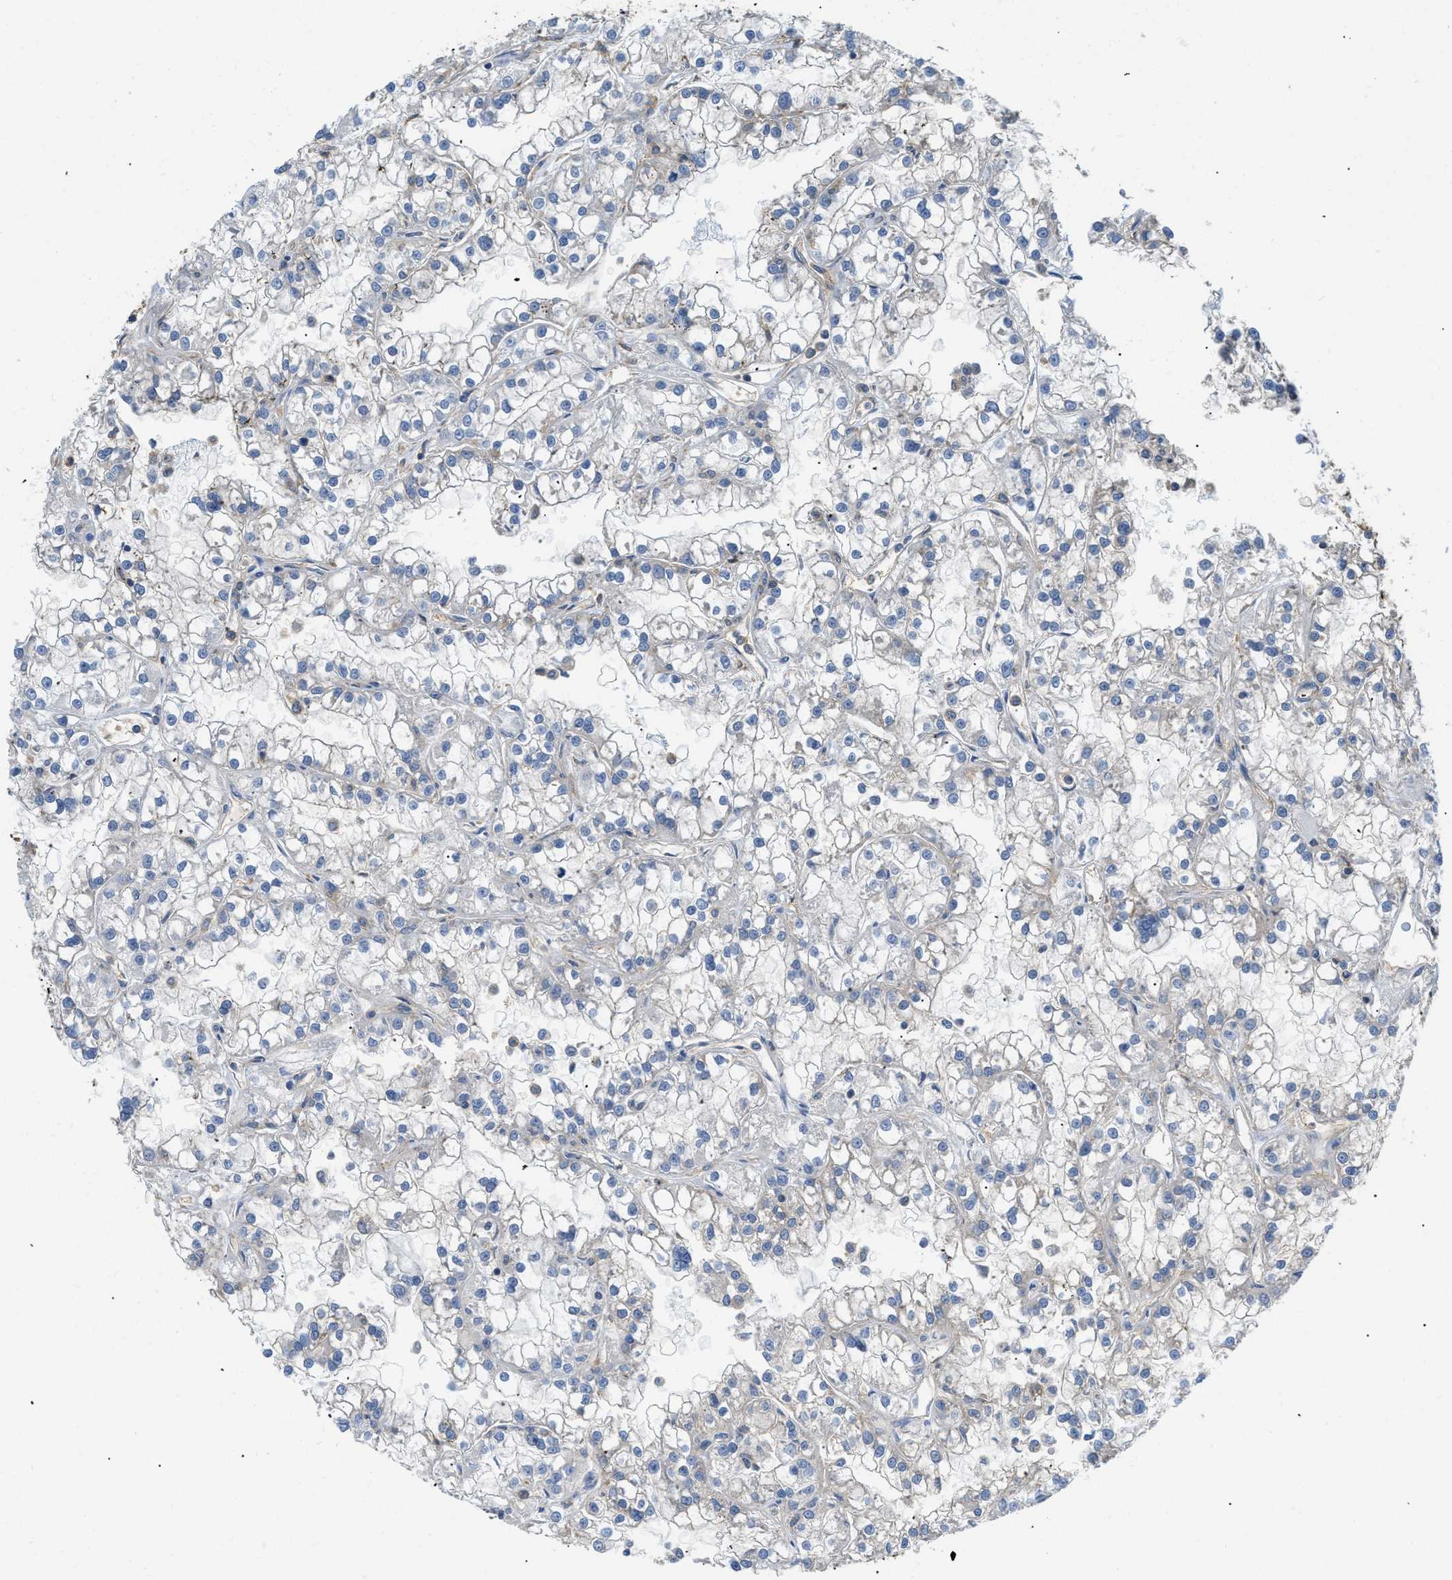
{"staining": {"intensity": "negative", "quantity": "none", "location": "none"}, "tissue": "renal cancer", "cell_type": "Tumor cells", "image_type": "cancer", "snomed": [{"axis": "morphology", "description": "Adenocarcinoma, NOS"}, {"axis": "topography", "description": "Kidney"}], "caption": "This is a histopathology image of immunohistochemistry staining of renal cancer (adenocarcinoma), which shows no positivity in tumor cells.", "gene": "GNB4", "patient": {"sex": "female", "age": 52}}